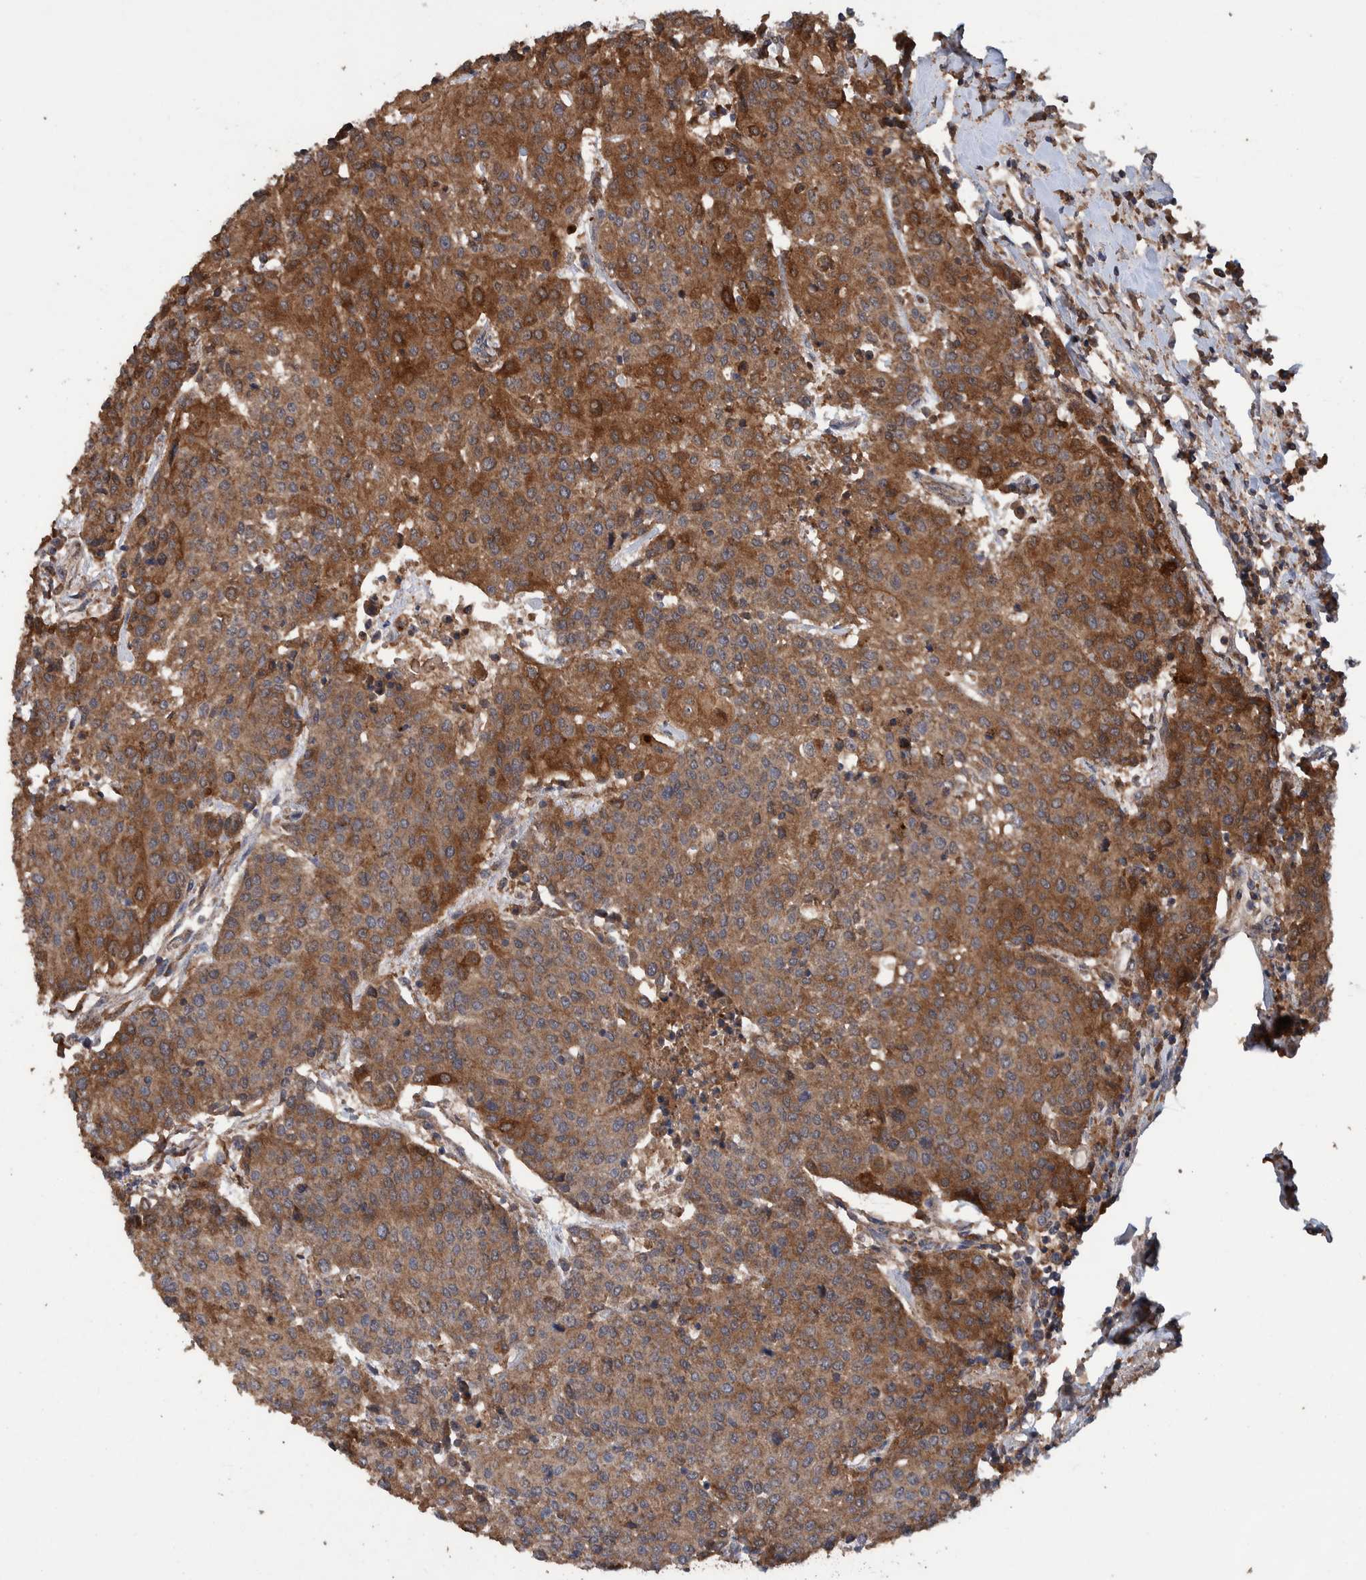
{"staining": {"intensity": "strong", "quantity": ">75%", "location": "cytoplasmic/membranous"}, "tissue": "urothelial cancer", "cell_type": "Tumor cells", "image_type": "cancer", "snomed": [{"axis": "morphology", "description": "Urothelial carcinoma, High grade"}, {"axis": "topography", "description": "Urinary bladder"}], "caption": "A brown stain shows strong cytoplasmic/membranous positivity of a protein in human urothelial cancer tumor cells.", "gene": "TRIM16", "patient": {"sex": "female", "age": 85}}